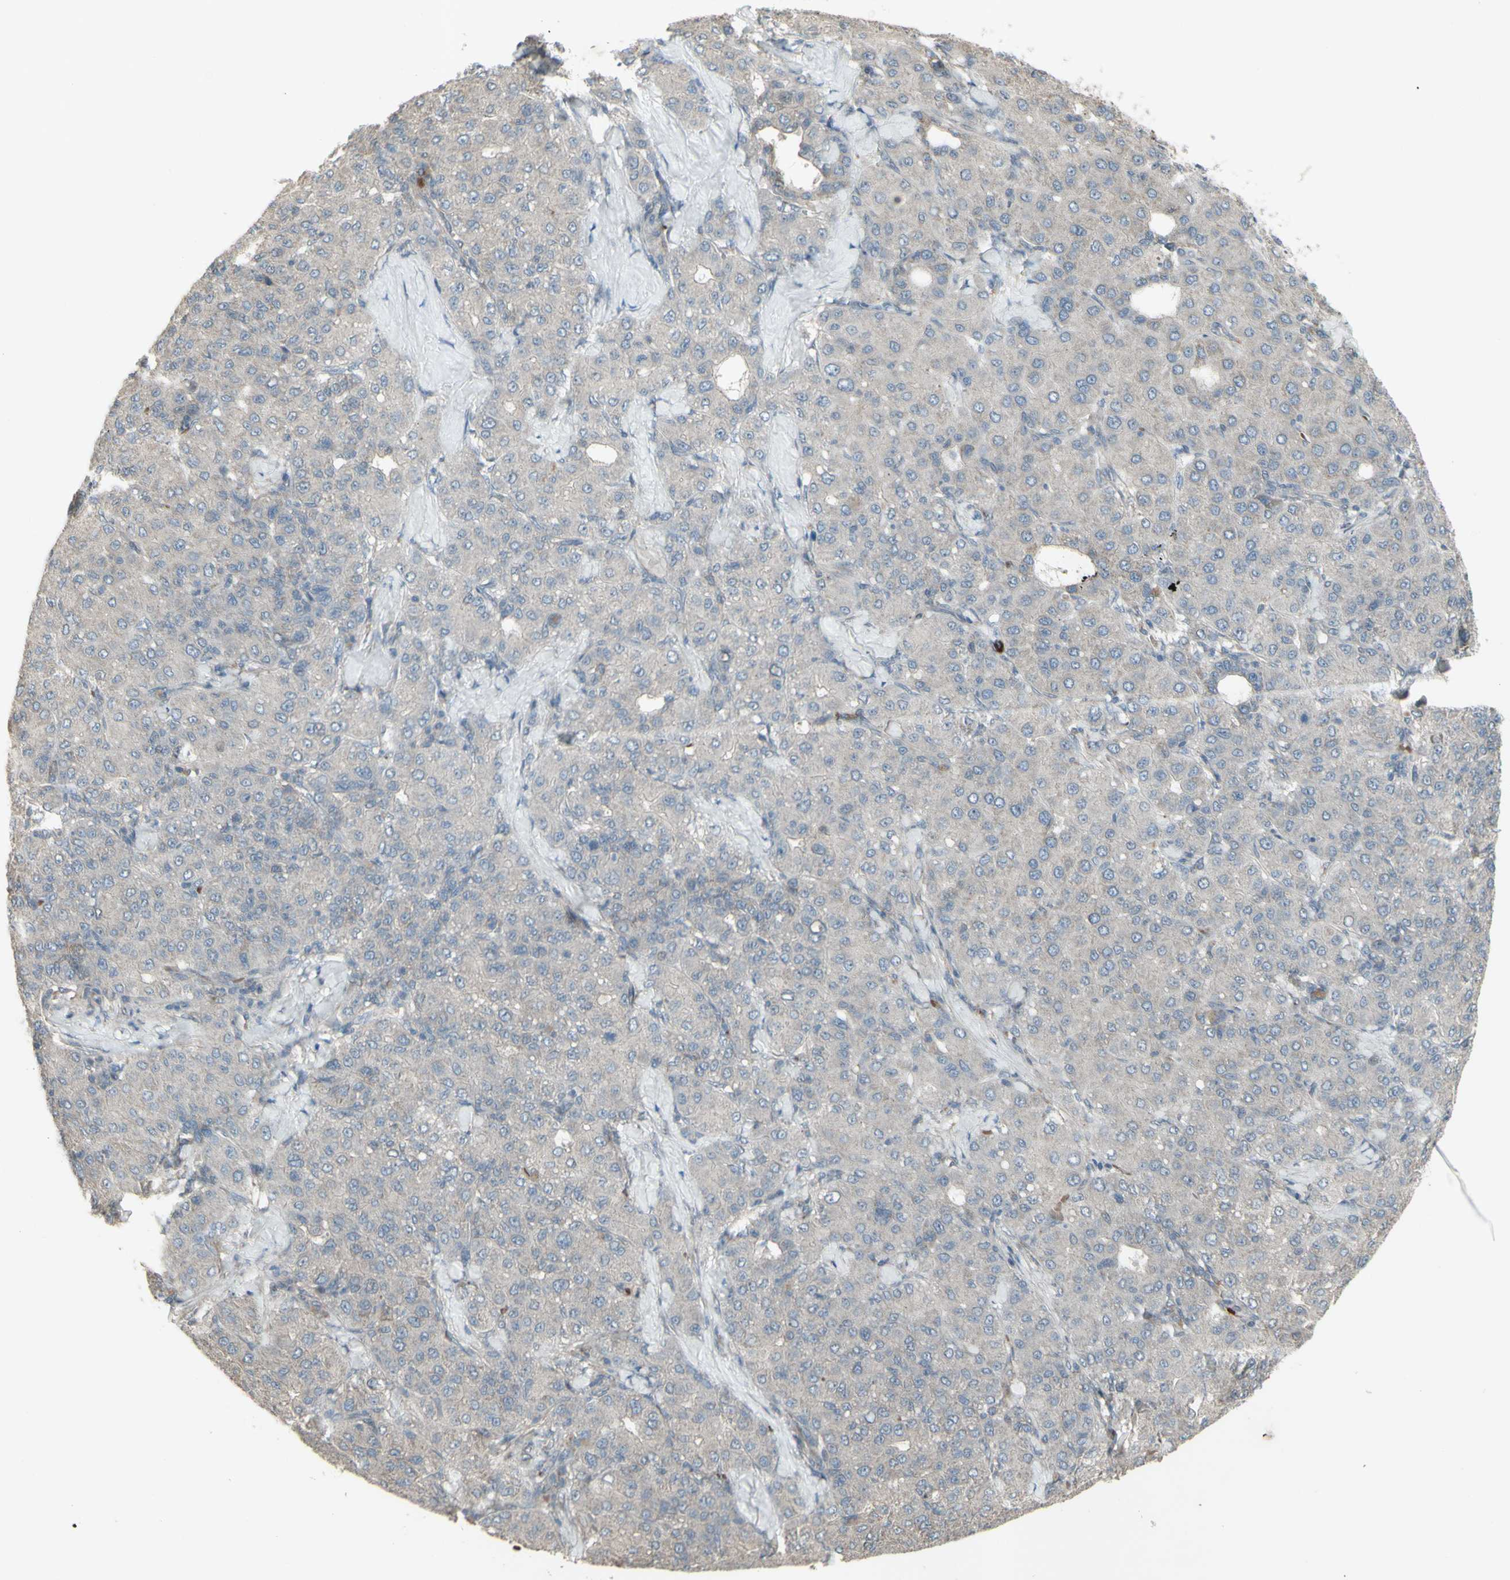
{"staining": {"intensity": "weak", "quantity": ">75%", "location": "cytoplasmic/membranous"}, "tissue": "liver cancer", "cell_type": "Tumor cells", "image_type": "cancer", "snomed": [{"axis": "morphology", "description": "Carcinoma, Hepatocellular, NOS"}, {"axis": "topography", "description": "Liver"}], "caption": "About >75% of tumor cells in liver hepatocellular carcinoma reveal weak cytoplasmic/membranous protein positivity as visualized by brown immunohistochemical staining.", "gene": "GRAMD1B", "patient": {"sex": "male", "age": 65}}